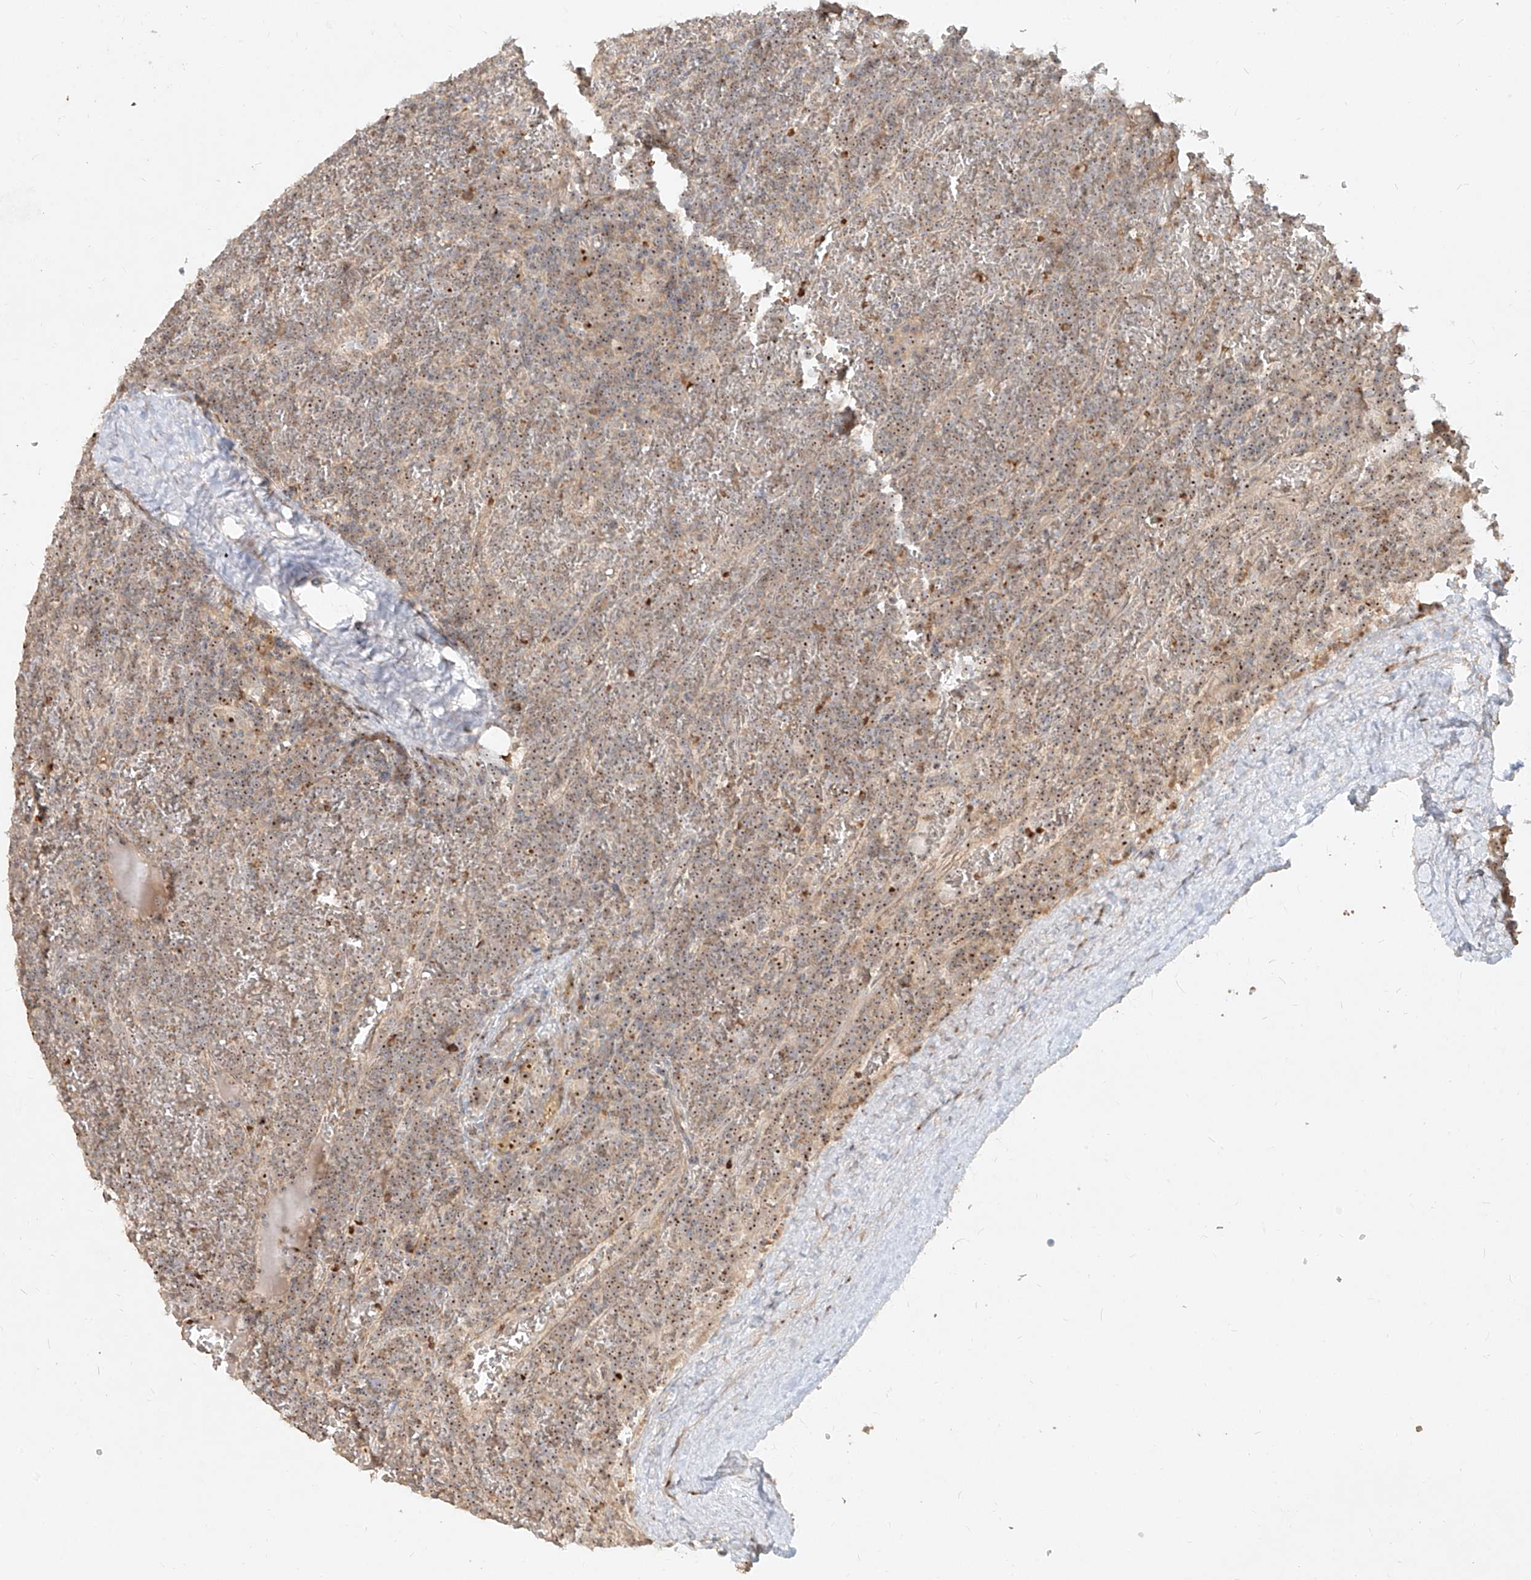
{"staining": {"intensity": "moderate", "quantity": ">75%", "location": "nuclear"}, "tissue": "lymphoma", "cell_type": "Tumor cells", "image_type": "cancer", "snomed": [{"axis": "morphology", "description": "Malignant lymphoma, non-Hodgkin's type, Low grade"}, {"axis": "topography", "description": "Spleen"}], "caption": "Immunohistochemistry (IHC) (DAB (3,3'-diaminobenzidine)) staining of human low-grade malignant lymphoma, non-Hodgkin's type displays moderate nuclear protein expression in about >75% of tumor cells.", "gene": "BYSL", "patient": {"sex": "female", "age": 19}}